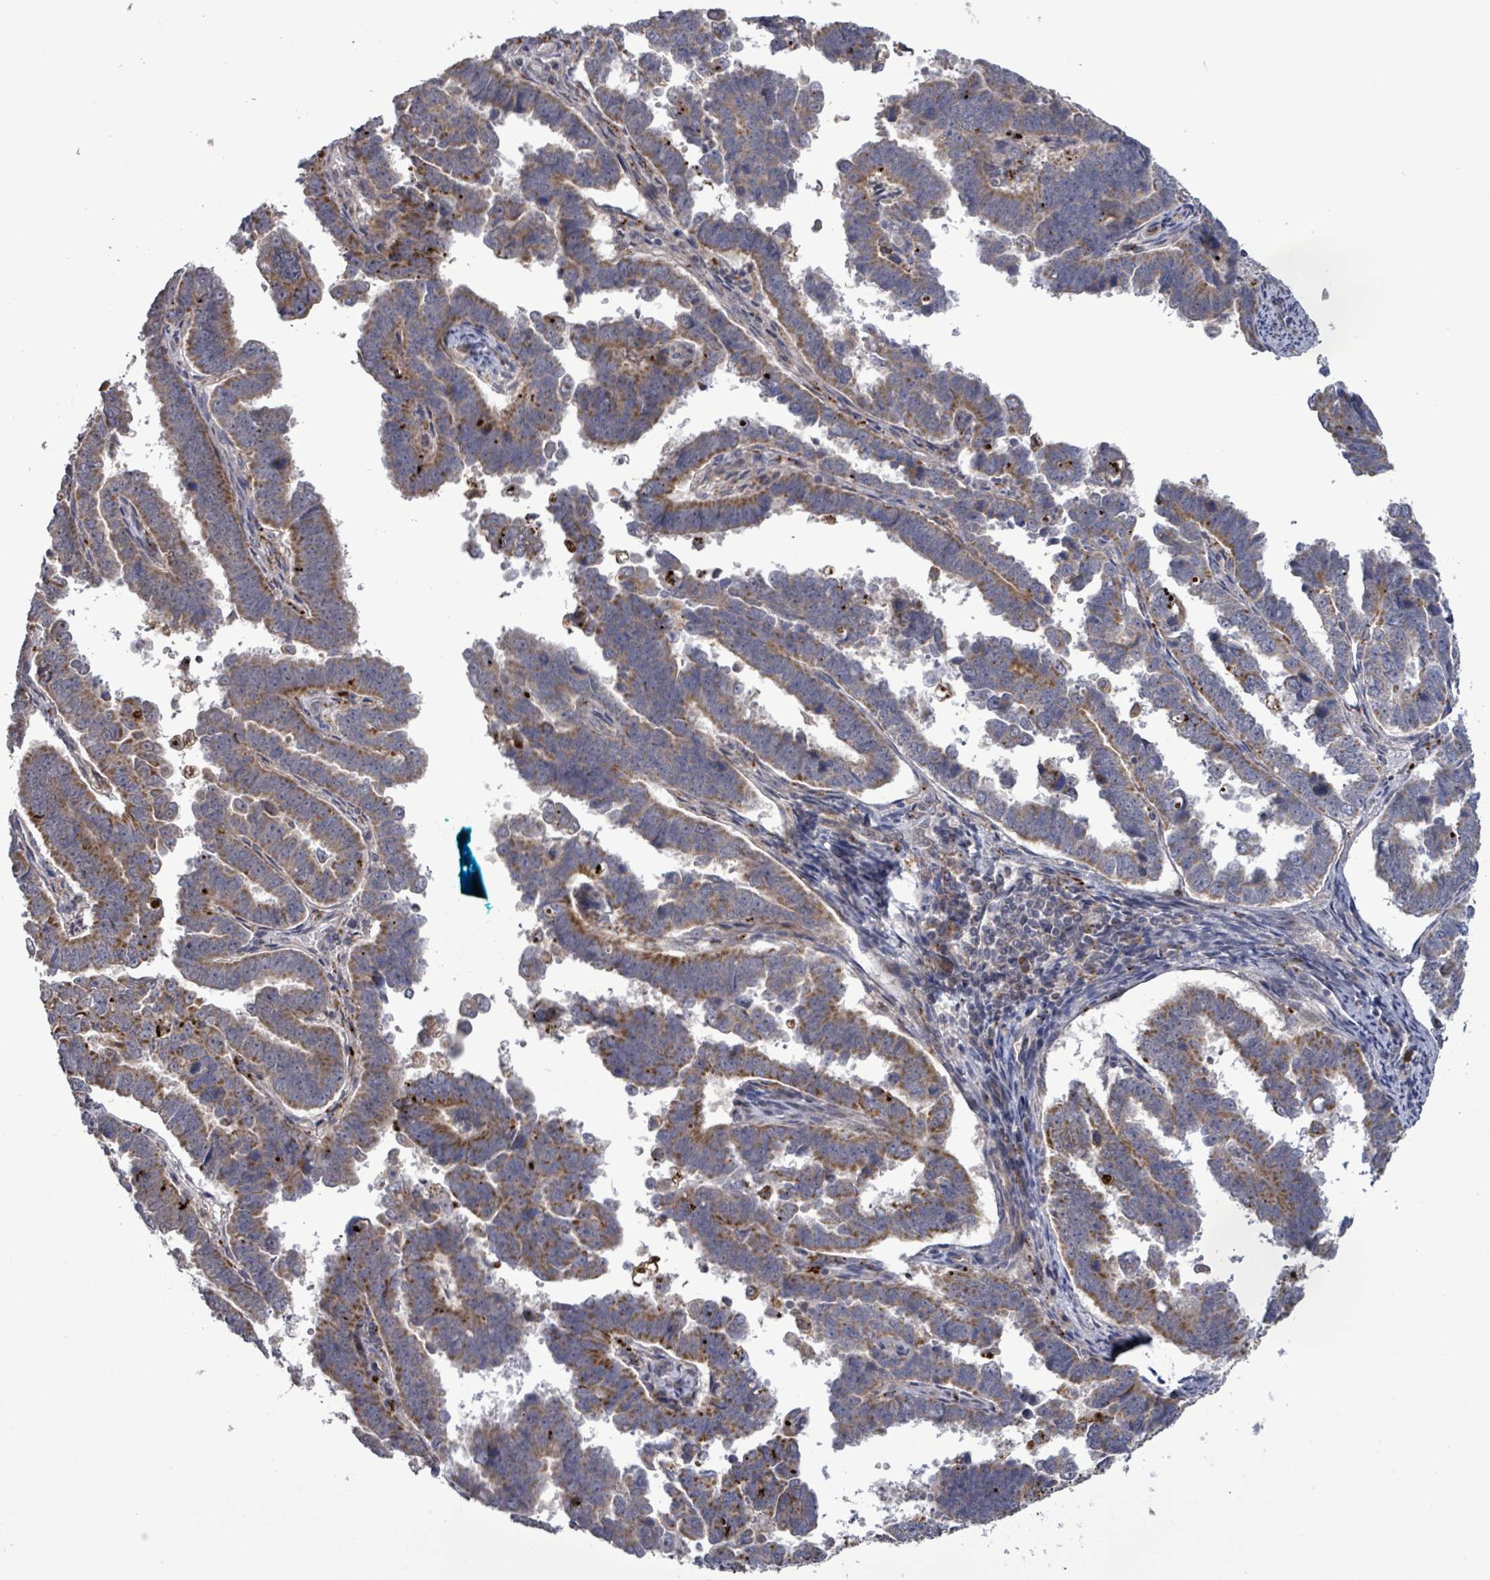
{"staining": {"intensity": "moderate", "quantity": "25%-75%", "location": "cytoplasmic/membranous"}, "tissue": "endometrial cancer", "cell_type": "Tumor cells", "image_type": "cancer", "snomed": [{"axis": "morphology", "description": "Adenocarcinoma, NOS"}, {"axis": "topography", "description": "Endometrium"}], "caption": "High-power microscopy captured an IHC photomicrograph of endometrial cancer (adenocarcinoma), revealing moderate cytoplasmic/membranous expression in approximately 25%-75% of tumor cells. The staining was performed using DAB (3,3'-diaminobenzidine) to visualize the protein expression in brown, while the nuclei were stained in blue with hematoxylin (Magnification: 20x).", "gene": "DIPK2A", "patient": {"sex": "female", "age": 75}}